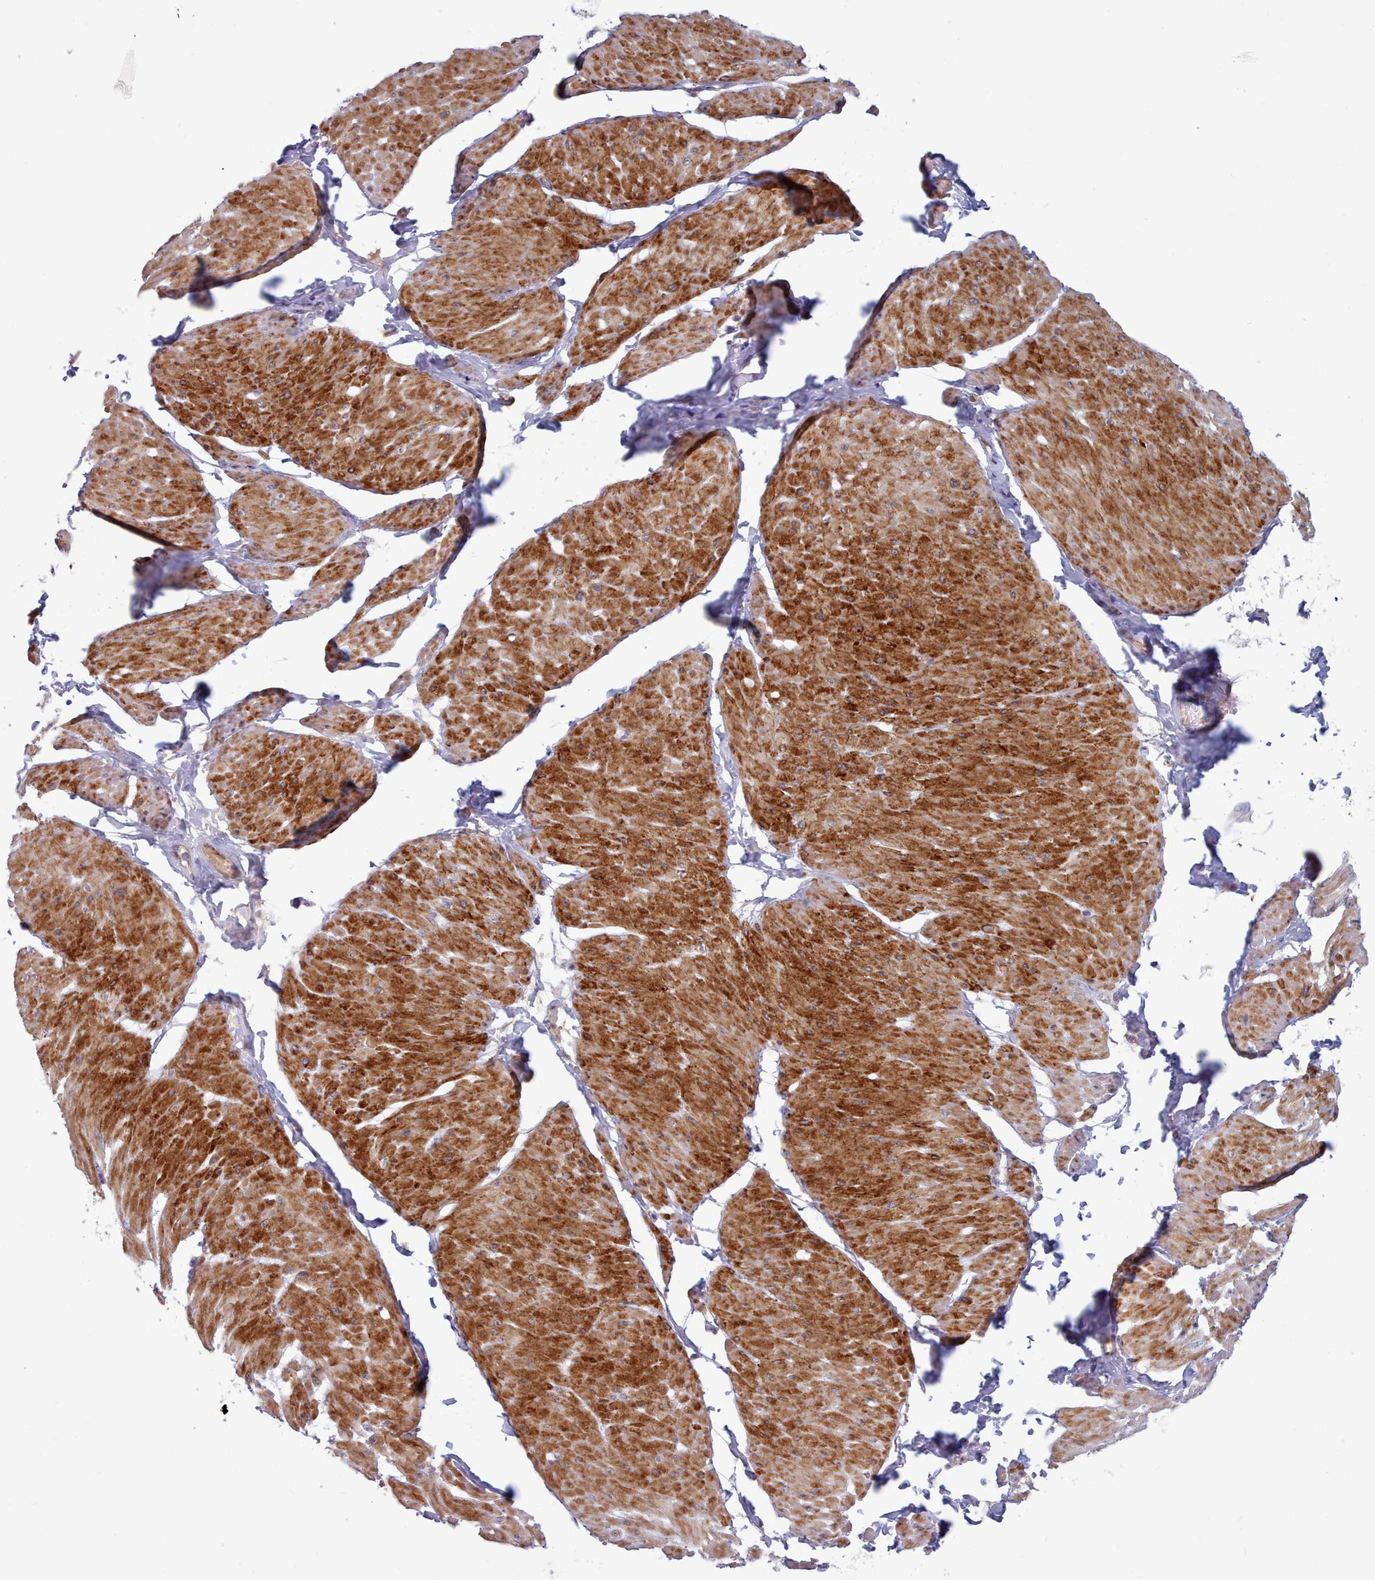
{"staining": {"intensity": "strong", "quantity": ">75%", "location": "cytoplasmic/membranous"}, "tissue": "smooth muscle", "cell_type": "Smooth muscle cells", "image_type": "normal", "snomed": [{"axis": "morphology", "description": "Urothelial carcinoma, High grade"}, {"axis": "topography", "description": "Urinary bladder"}], "caption": "Protein staining of unremarkable smooth muscle demonstrates strong cytoplasmic/membranous staining in approximately >75% of smooth muscle cells.", "gene": "MRPL21", "patient": {"sex": "male", "age": 46}}